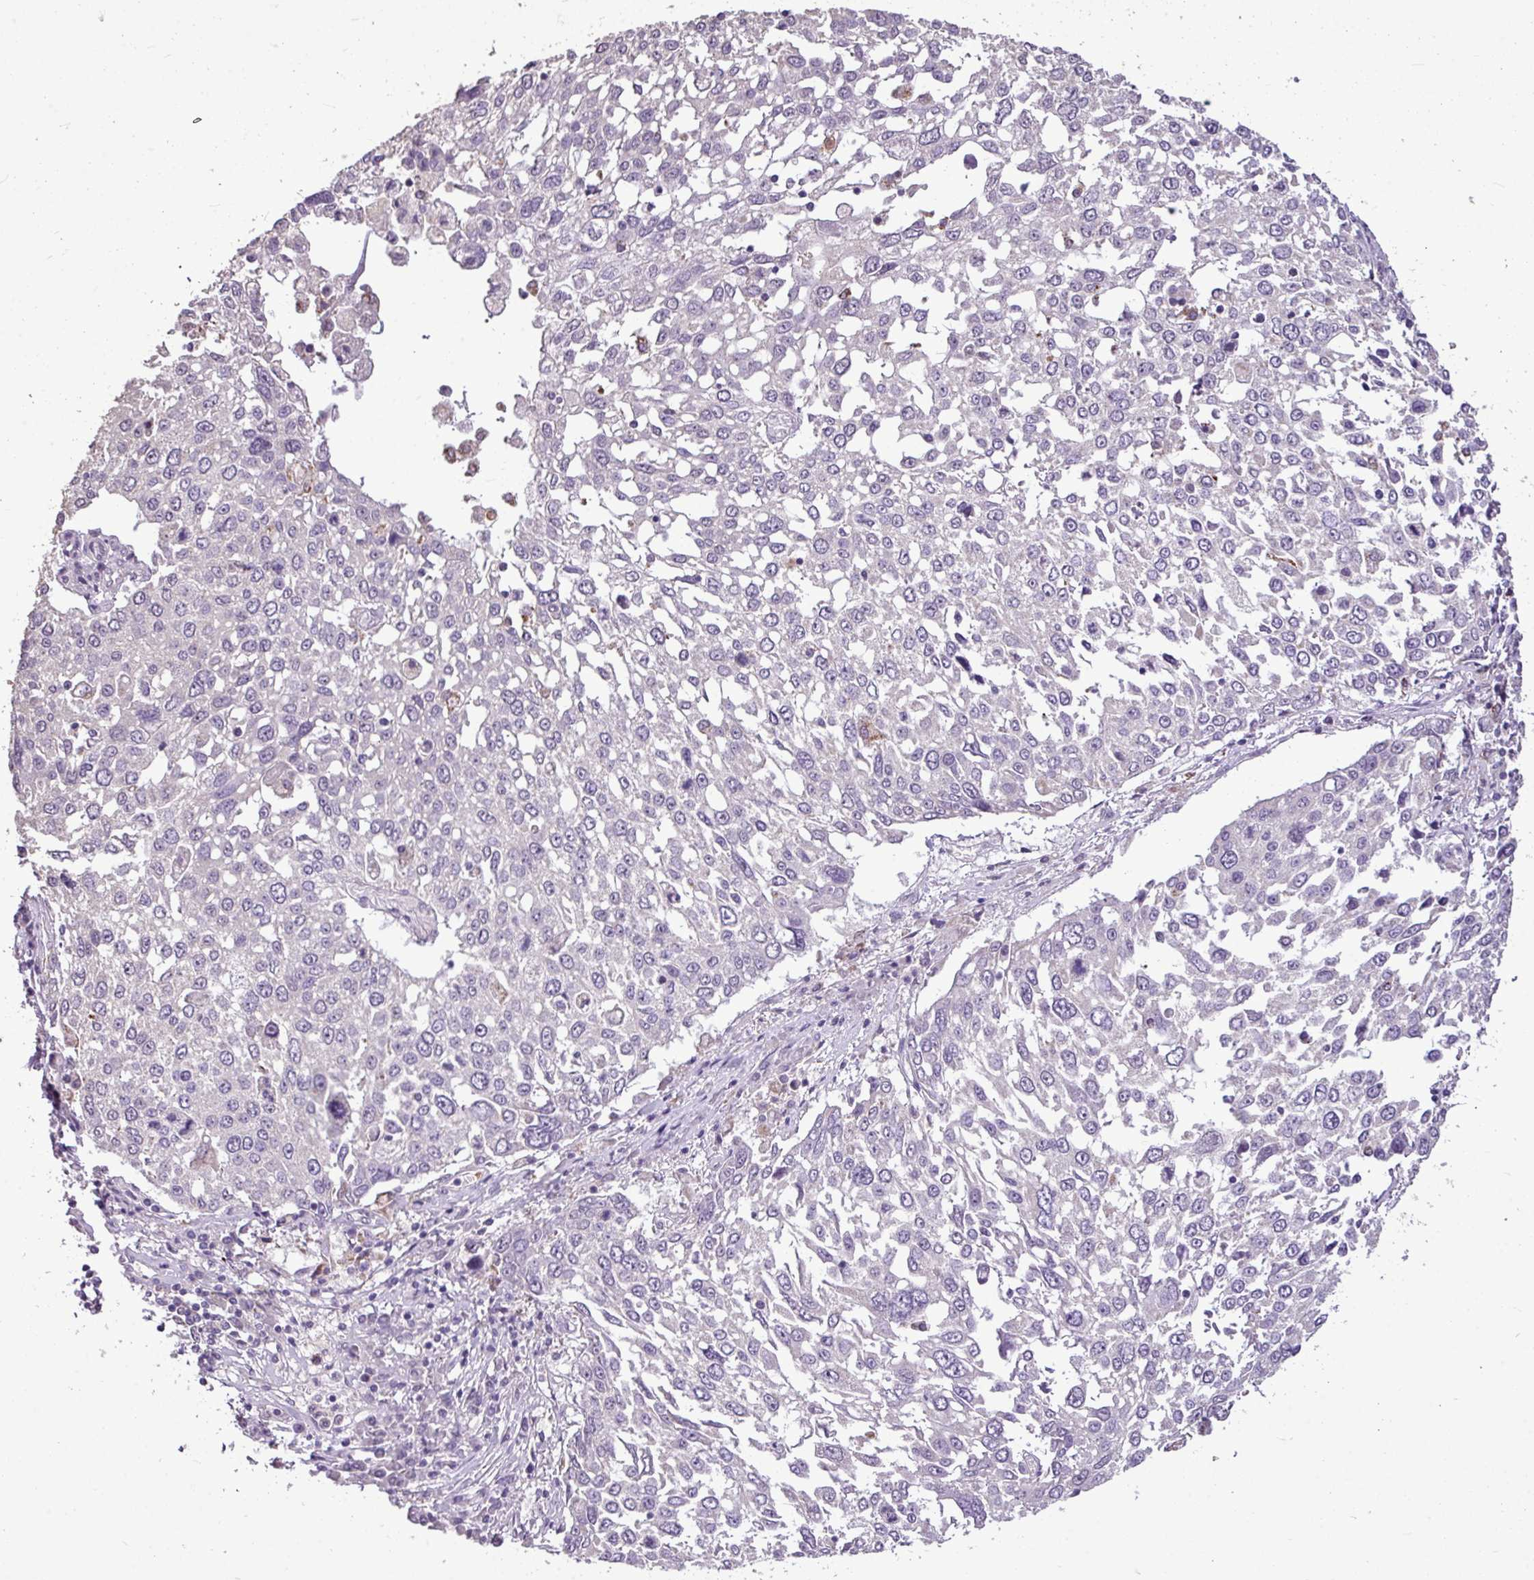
{"staining": {"intensity": "negative", "quantity": "none", "location": "none"}, "tissue": "lung cancer", "cell_type": "Tumor cells", "image_type": "cancer", "snomed": [{"axis": "morphology", "description": "Squamous cell carcinoma, NOS"}, {"axis": "topography", "description": "Lung"}], "caption": "Human lung cancer (squamous cell carcinoma) stained for a protein using IHC shows no staining in tumor cells.", "gene": "ALDH2", "patient": {"sex": "male", "age": 65}}